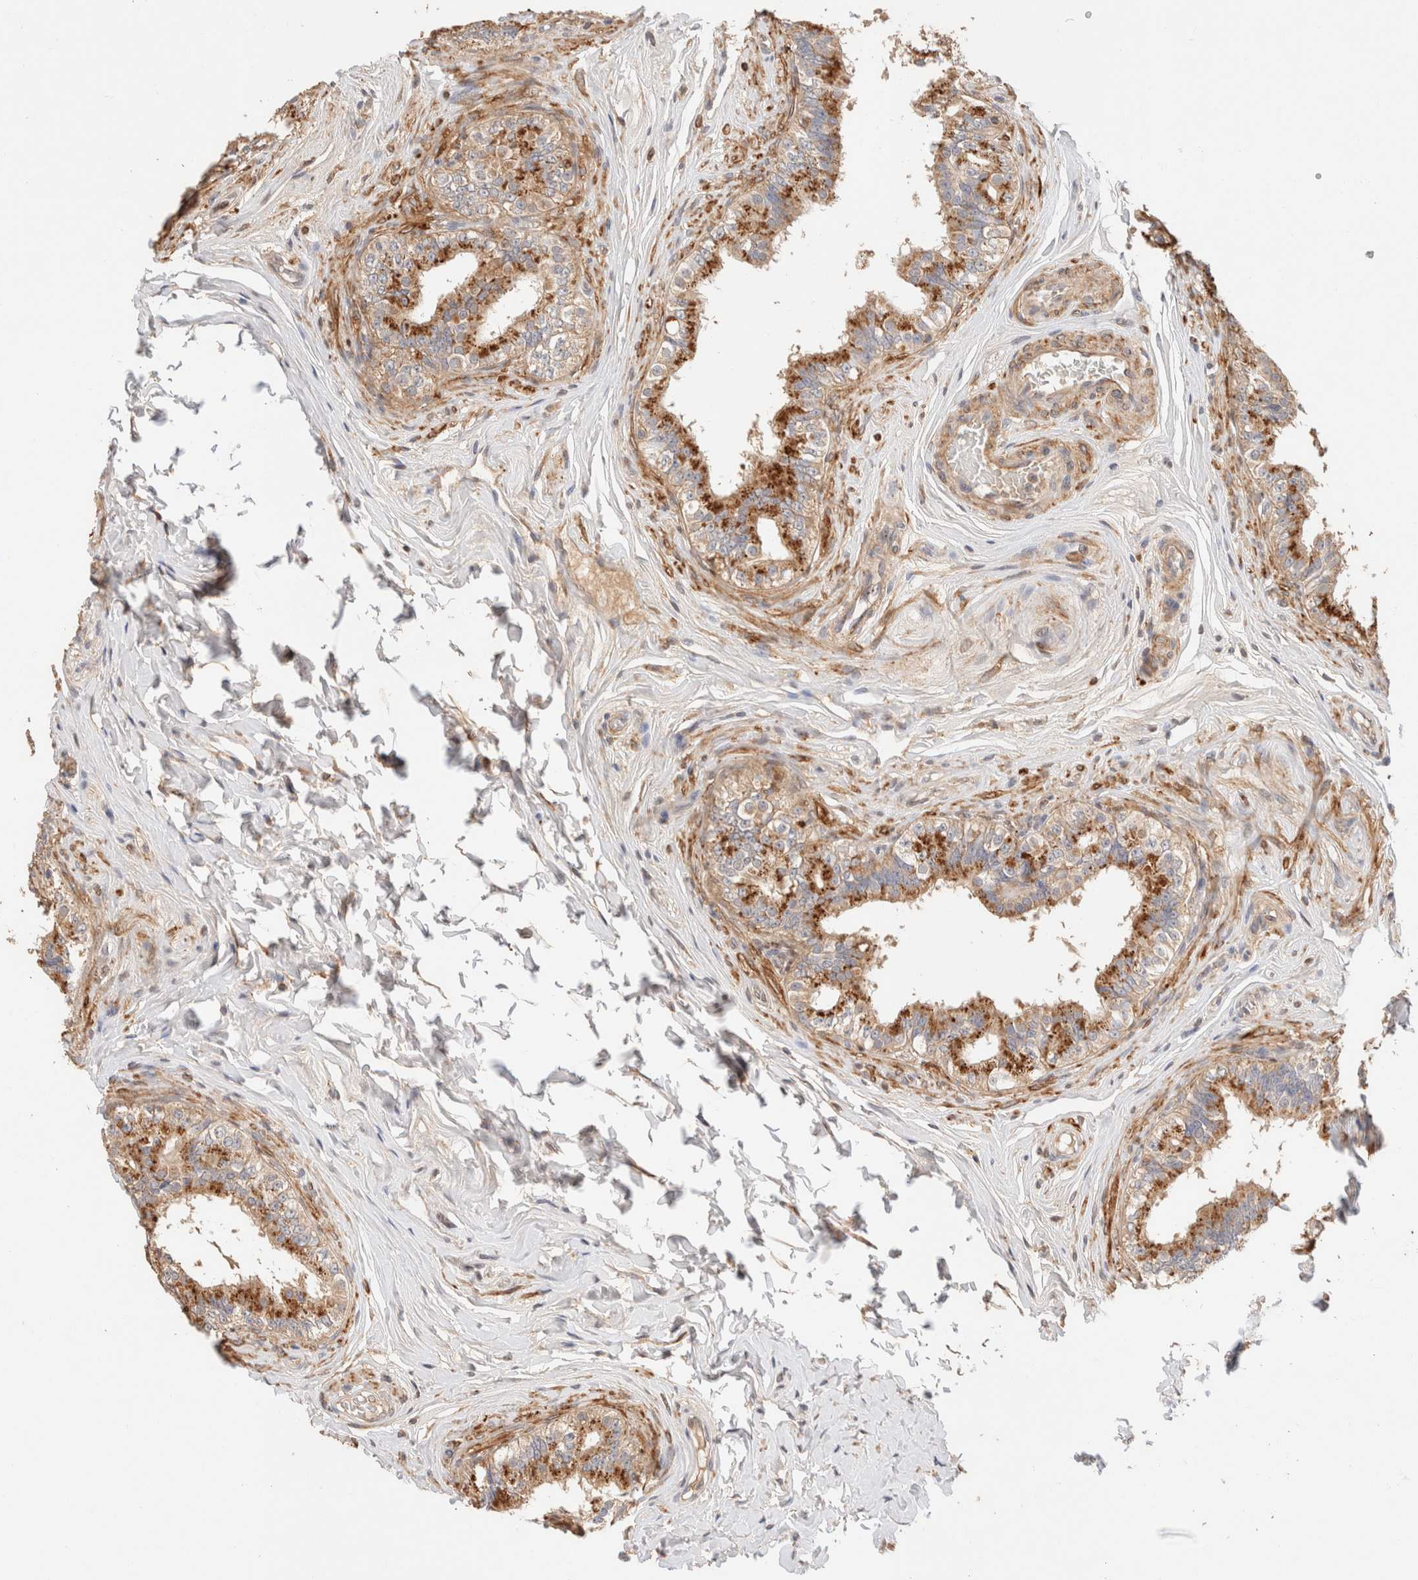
{"staining": {"intensity": "moderate", "quantity": ">75%", "location": "cytoplasmic/membranous"}, "tissue": "epididymis", "cell_type": "Glandular cells", "image_type": "normal", "snomed": [{"axis": "morphology", "description": "Normal tissue, NOS"}, {"axis": "topography", "description": "Testis"}, {"axis": "topography", "description": "Epididymis"}], "caption": "Moderate cytoplasmic/membranous positivity for a protein is seen in about >75% of glandular cells of benign epididymis using IHC.", "gene": "RABEPK", "patient": {"sex": "male", "age": 36}}